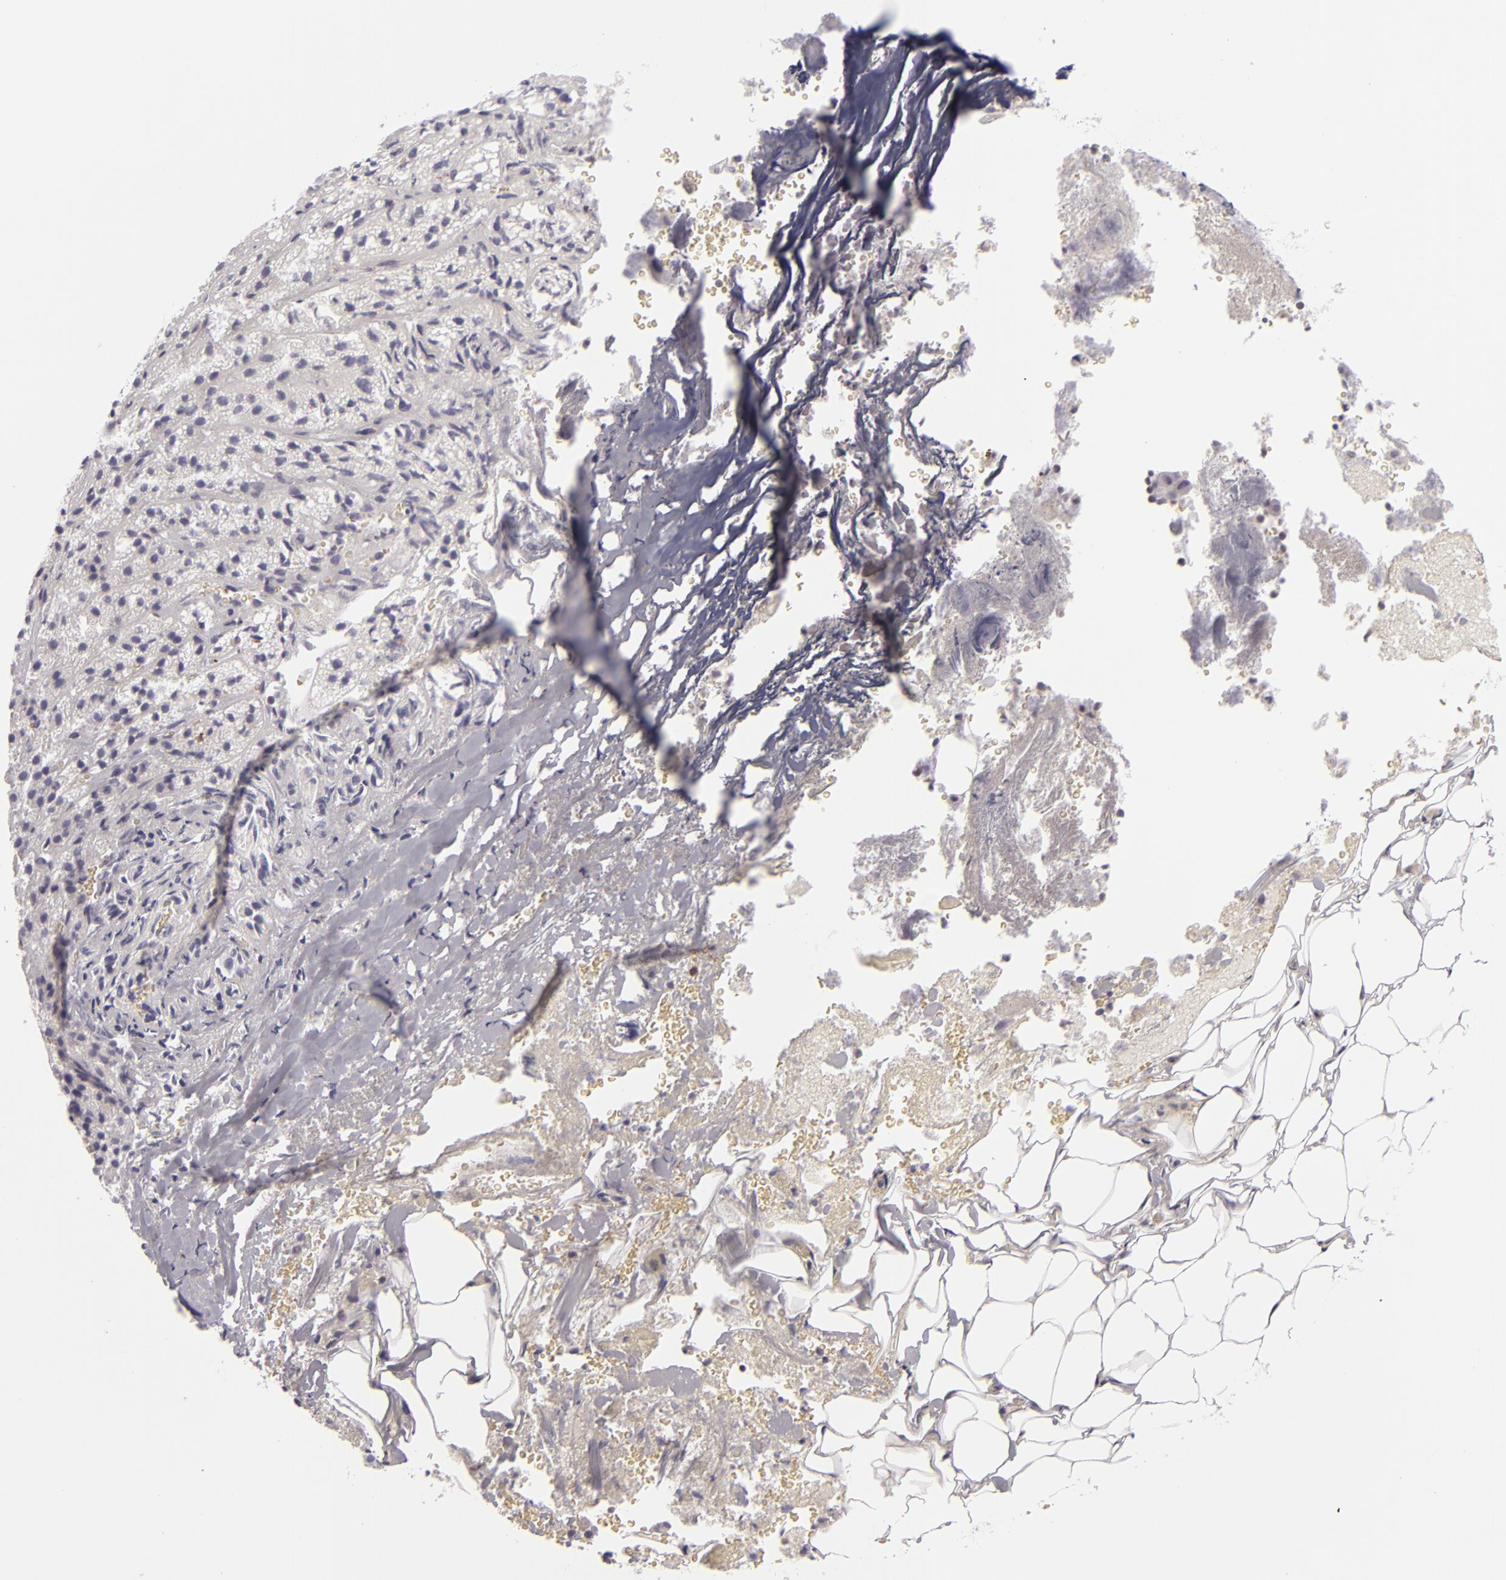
{"staining": {"intensity": "negative", "quantity": "none", "location": "none"}, "tissue": "adrenal gland", "cell_type": "Glandular cells", "image_type": "normal", "snomed": [{"axis": "morphology", "description": "Normal tissue, NOS"}, {"axis": "topography", "description": "Adrenal gland"}], "caption": "Glandular cells show no significant protein staining in normal adrenal gland.", "gene": "KCNAB2", "patient": {"sex": "female", "age": 71}}